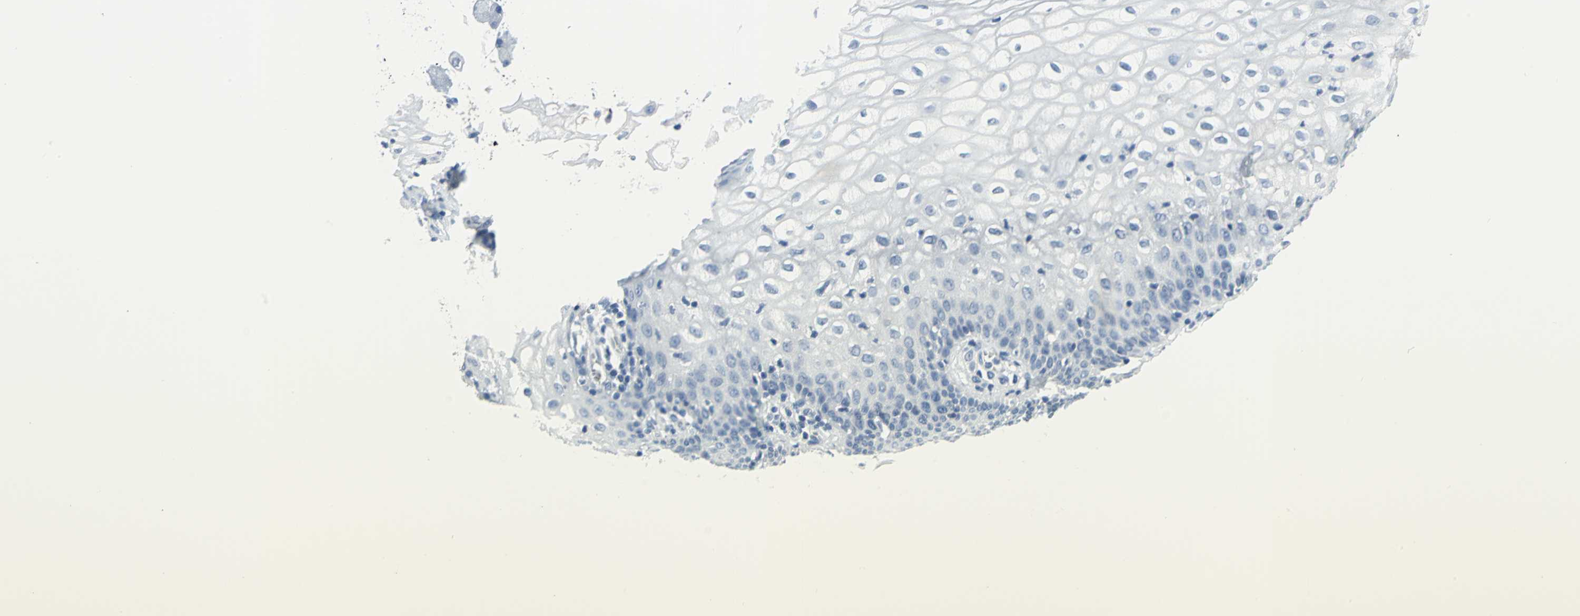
{"staining": {"intensity": "negative", "quantity": "none", "location": "none"}, "tissue": "vagina", "cell_type": "Squamous epithelial cells", "image_type": "normal", "snomed": [{"axis": "morphology", "description": "Normal tissue, NOS"}, {"axis": "topography", "description": "Vagina"}], "caption": "A high-resolution photomicrograph shows immunohistochemistry staining of benign vagina, which demonstrates no significant expression in squamous epithelial cells.", "gene": "PKLR", "patient": {"sex": "female", "age": 34}}